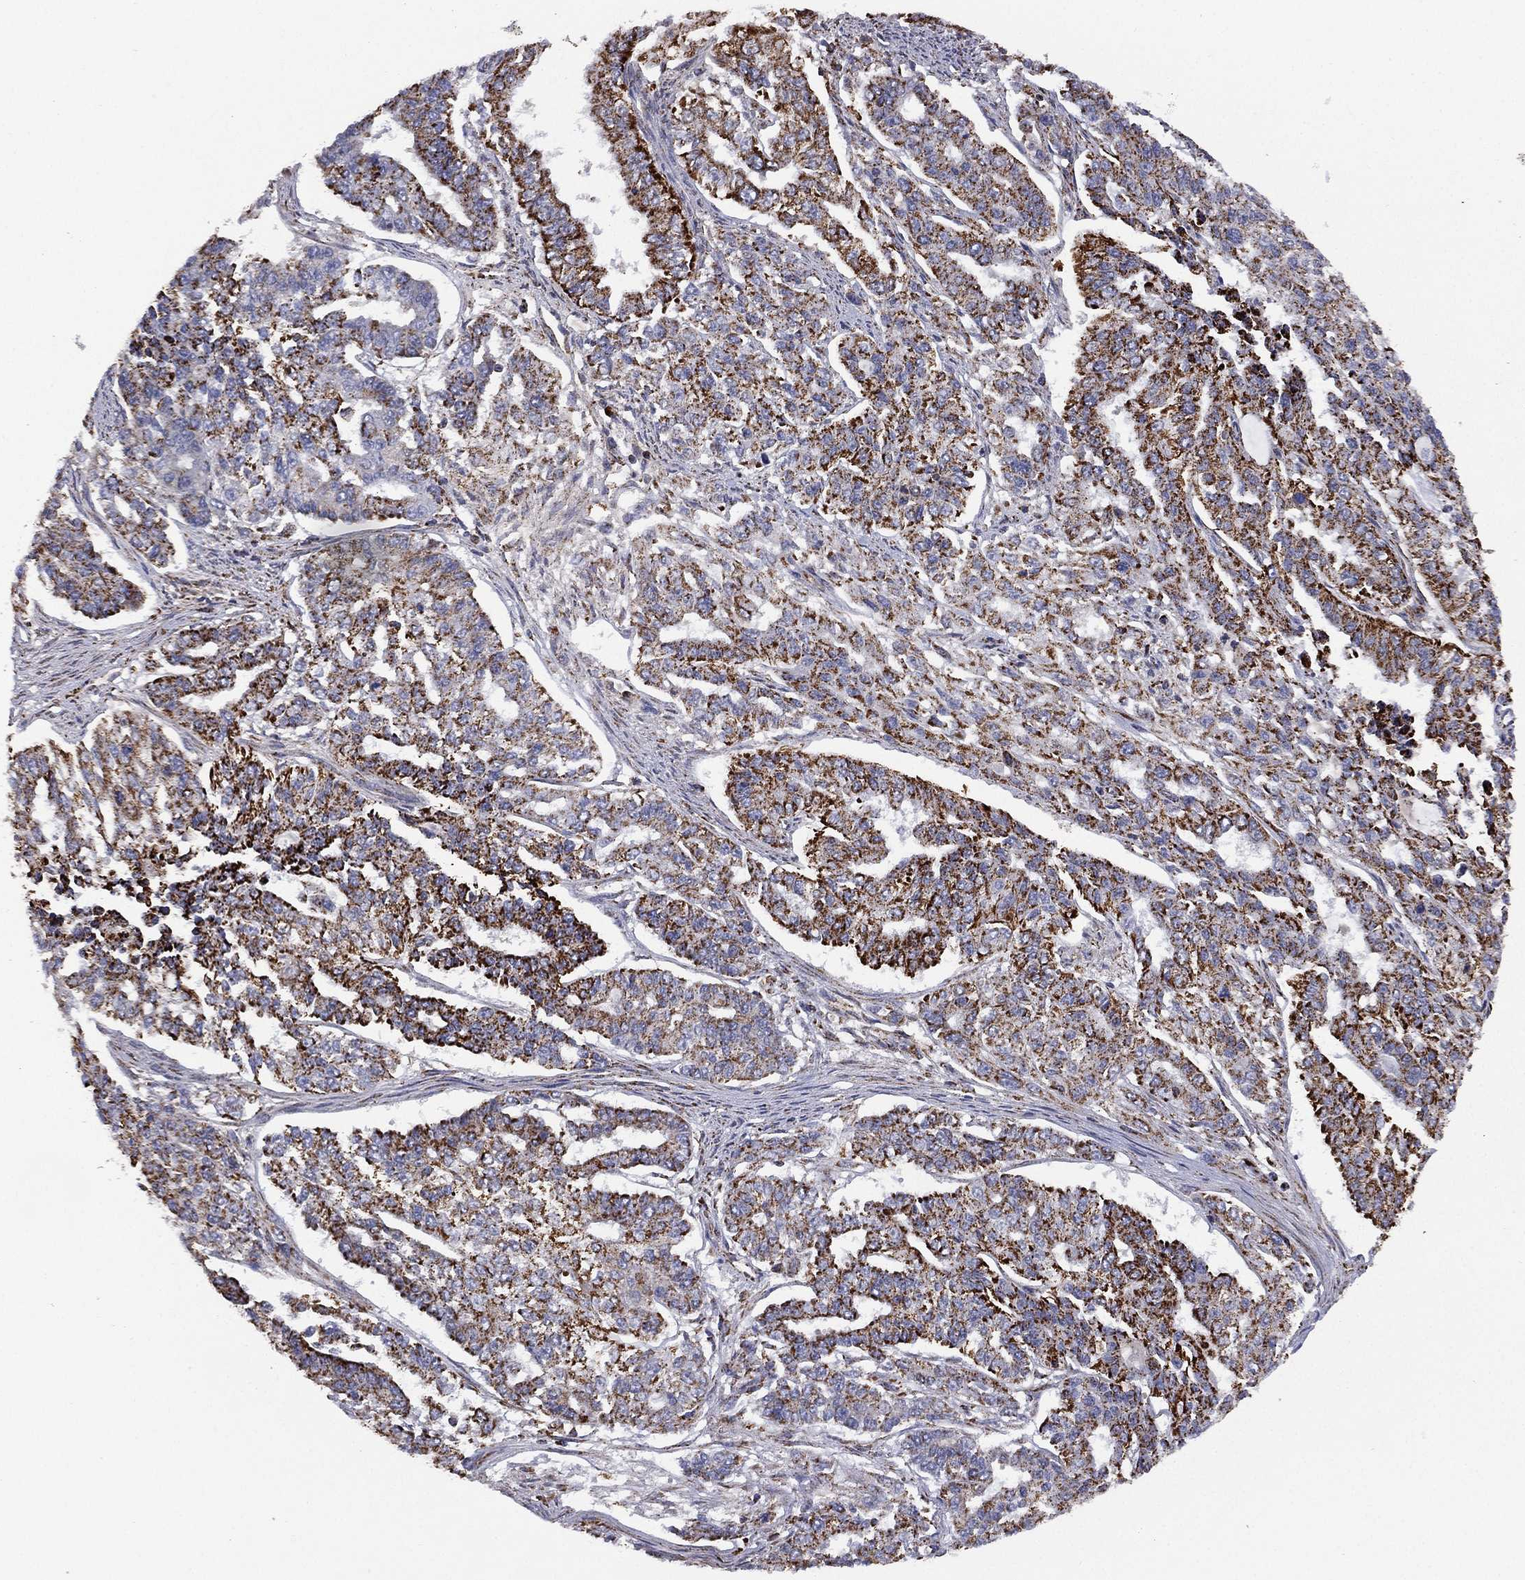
{"staining": {"intensity": "strong", "quantity": "25%-75%", "location": "cytoplasmic/membranous"}, "tissue": "endometrial cancer", "cell_type": "Tumor cells", "image_type": "cancer", "snomed": [{"axis": "morphology", "description": "Adenocarcinoma, NOS"}, {"axis": "topography", "description": "Uterus"}], "caption": "A brown stain labels strong cytoplasmic/membranous positivity of a protein in human endometrial cancer tumor cells.", "gene": "PPP2R5A", "patient": {"sex": "female", "age": 59}}